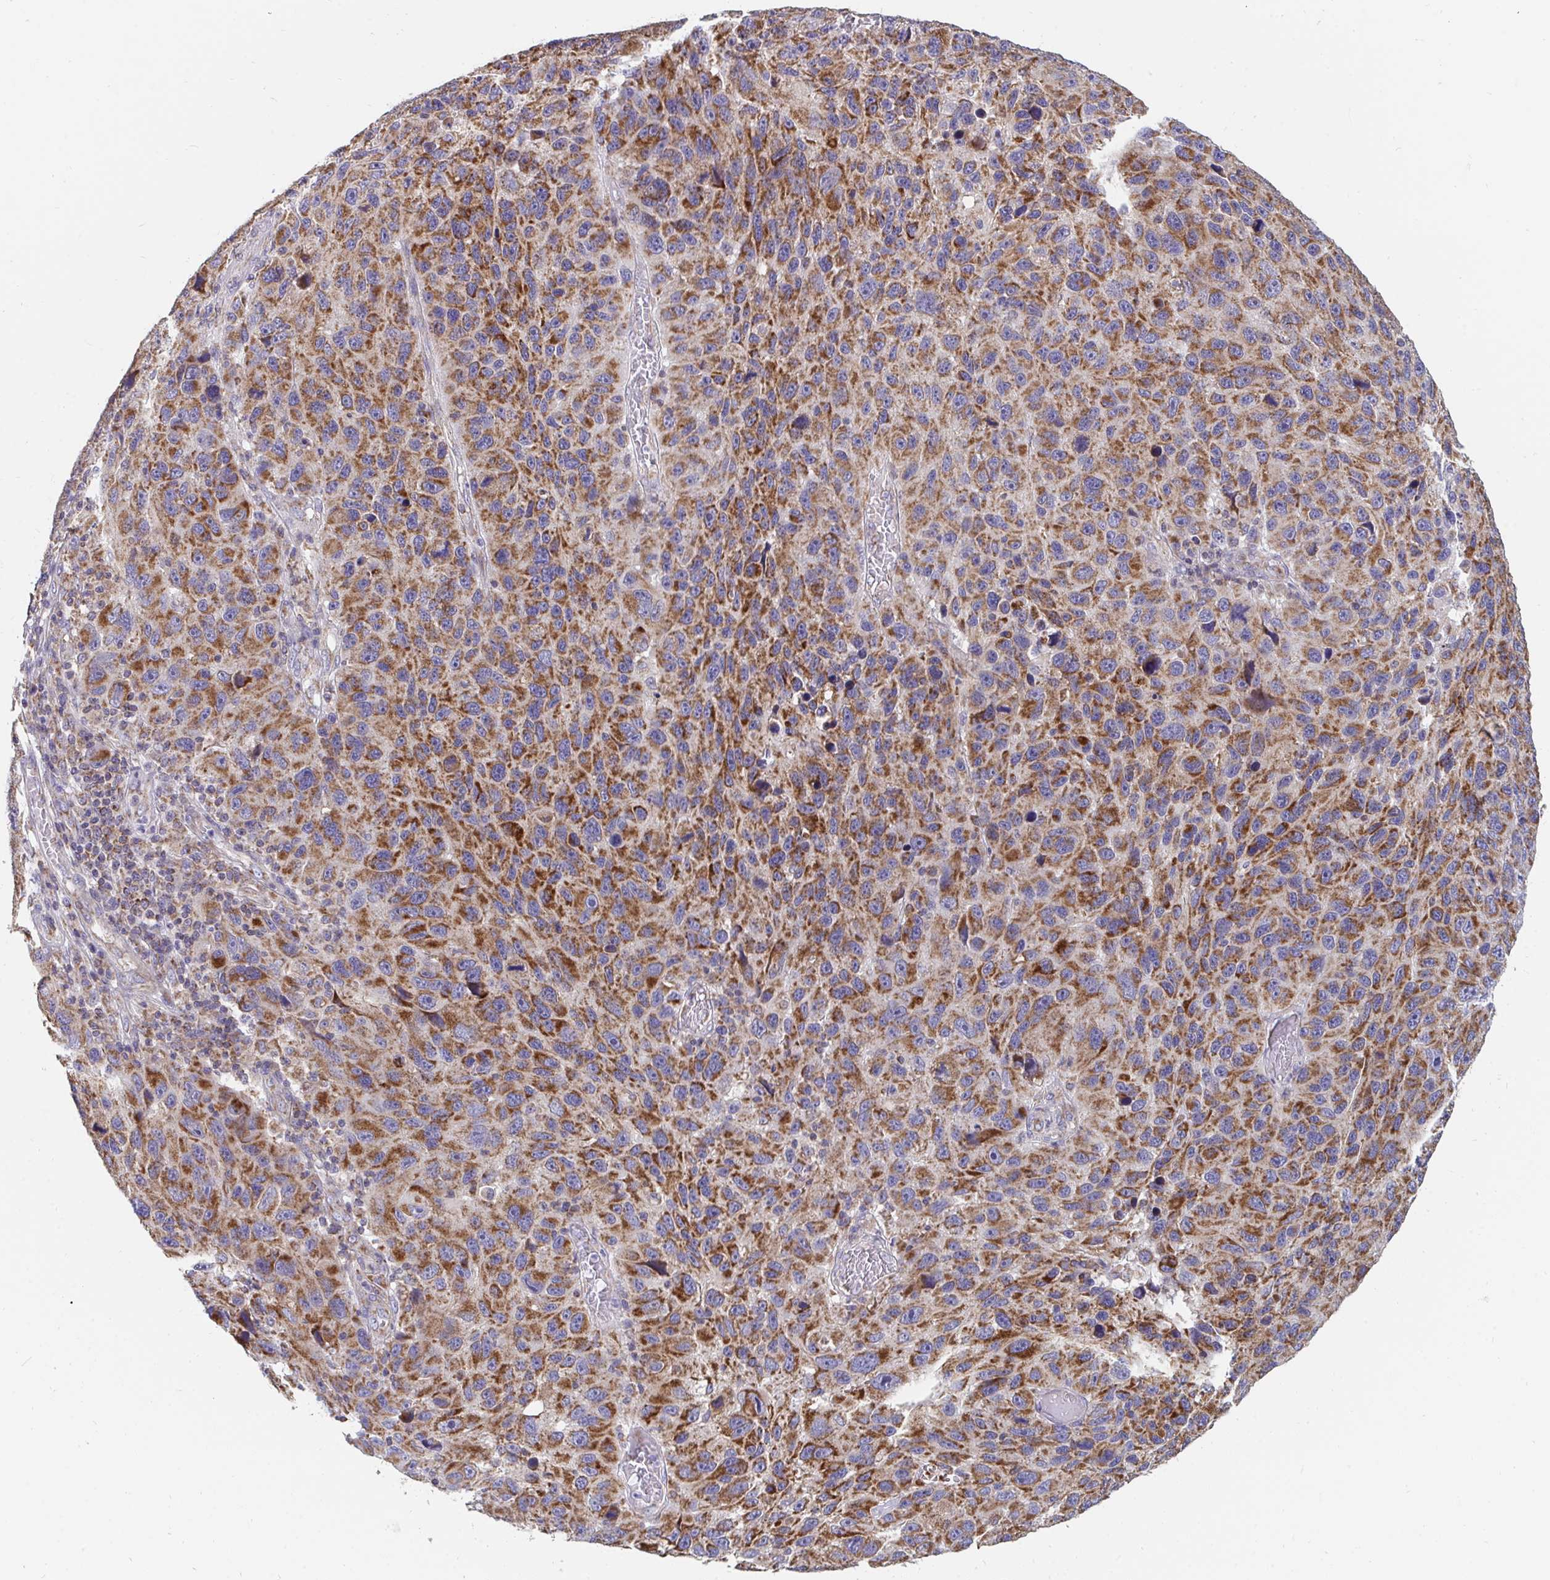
{"staining": {"intensity": "strong", "quantity": ">75%", "location": "cytoplasmic/membranous"}, "tissue": "melanoma", "cell_type": "Tumor cells", "image_type": "cancer", "snomed": [{"axis": "morphology", "description": "Malignant melanoma, NOS"}, {"axis": "topography", "description": "Skin"}], "caption": "Melanoma tissue demonstrates strong cytoplasmic/membranous staining in approximately >75% of tumor cells, visualized by immunohistochemistry.", "gene": "PC", "patient": {"sex": "male", "age": 53}}